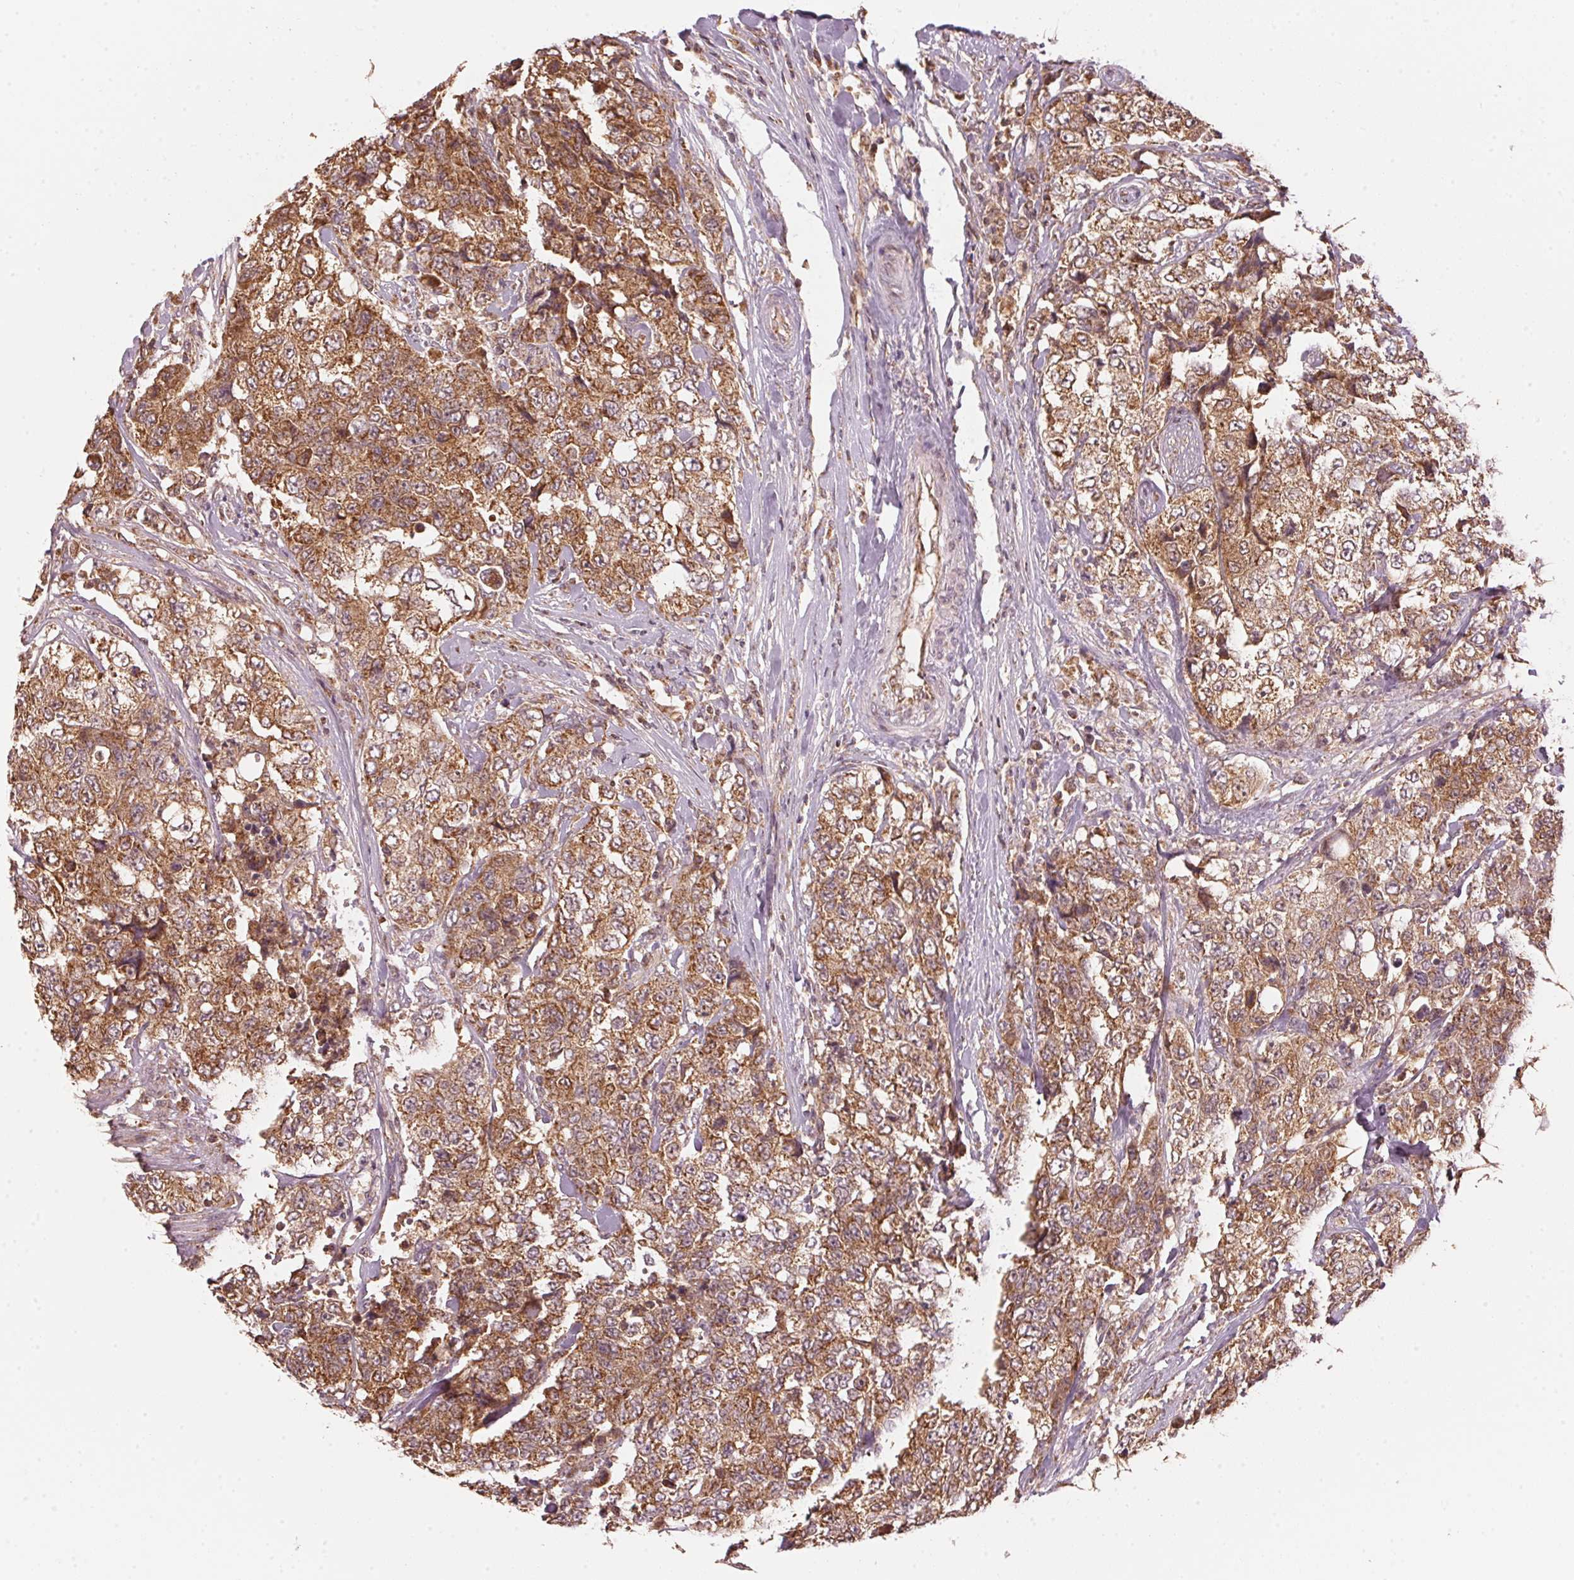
{"staining": {"intensity": "moderate", "quantity": ">75%", "location": "cytoplasmic/membranous"}, "tissue": "urothelial cancer", "cell_type": "Tumor cells", "image_type": "cancer", "snomed": [{"axis": "morphology", "description": "Urothelial carcinoma, High grade"}, {"axis": "topography", "description": "Urinary bladder"}], "caption": "Urothelial cancer stained for a protein (brown) shows moderate cytoplasmic/membranous positive positivity in approximately >75% of tumor cells.", "gene": "ARHGAP6", "patient": {"sex": "female", "age": 78}}